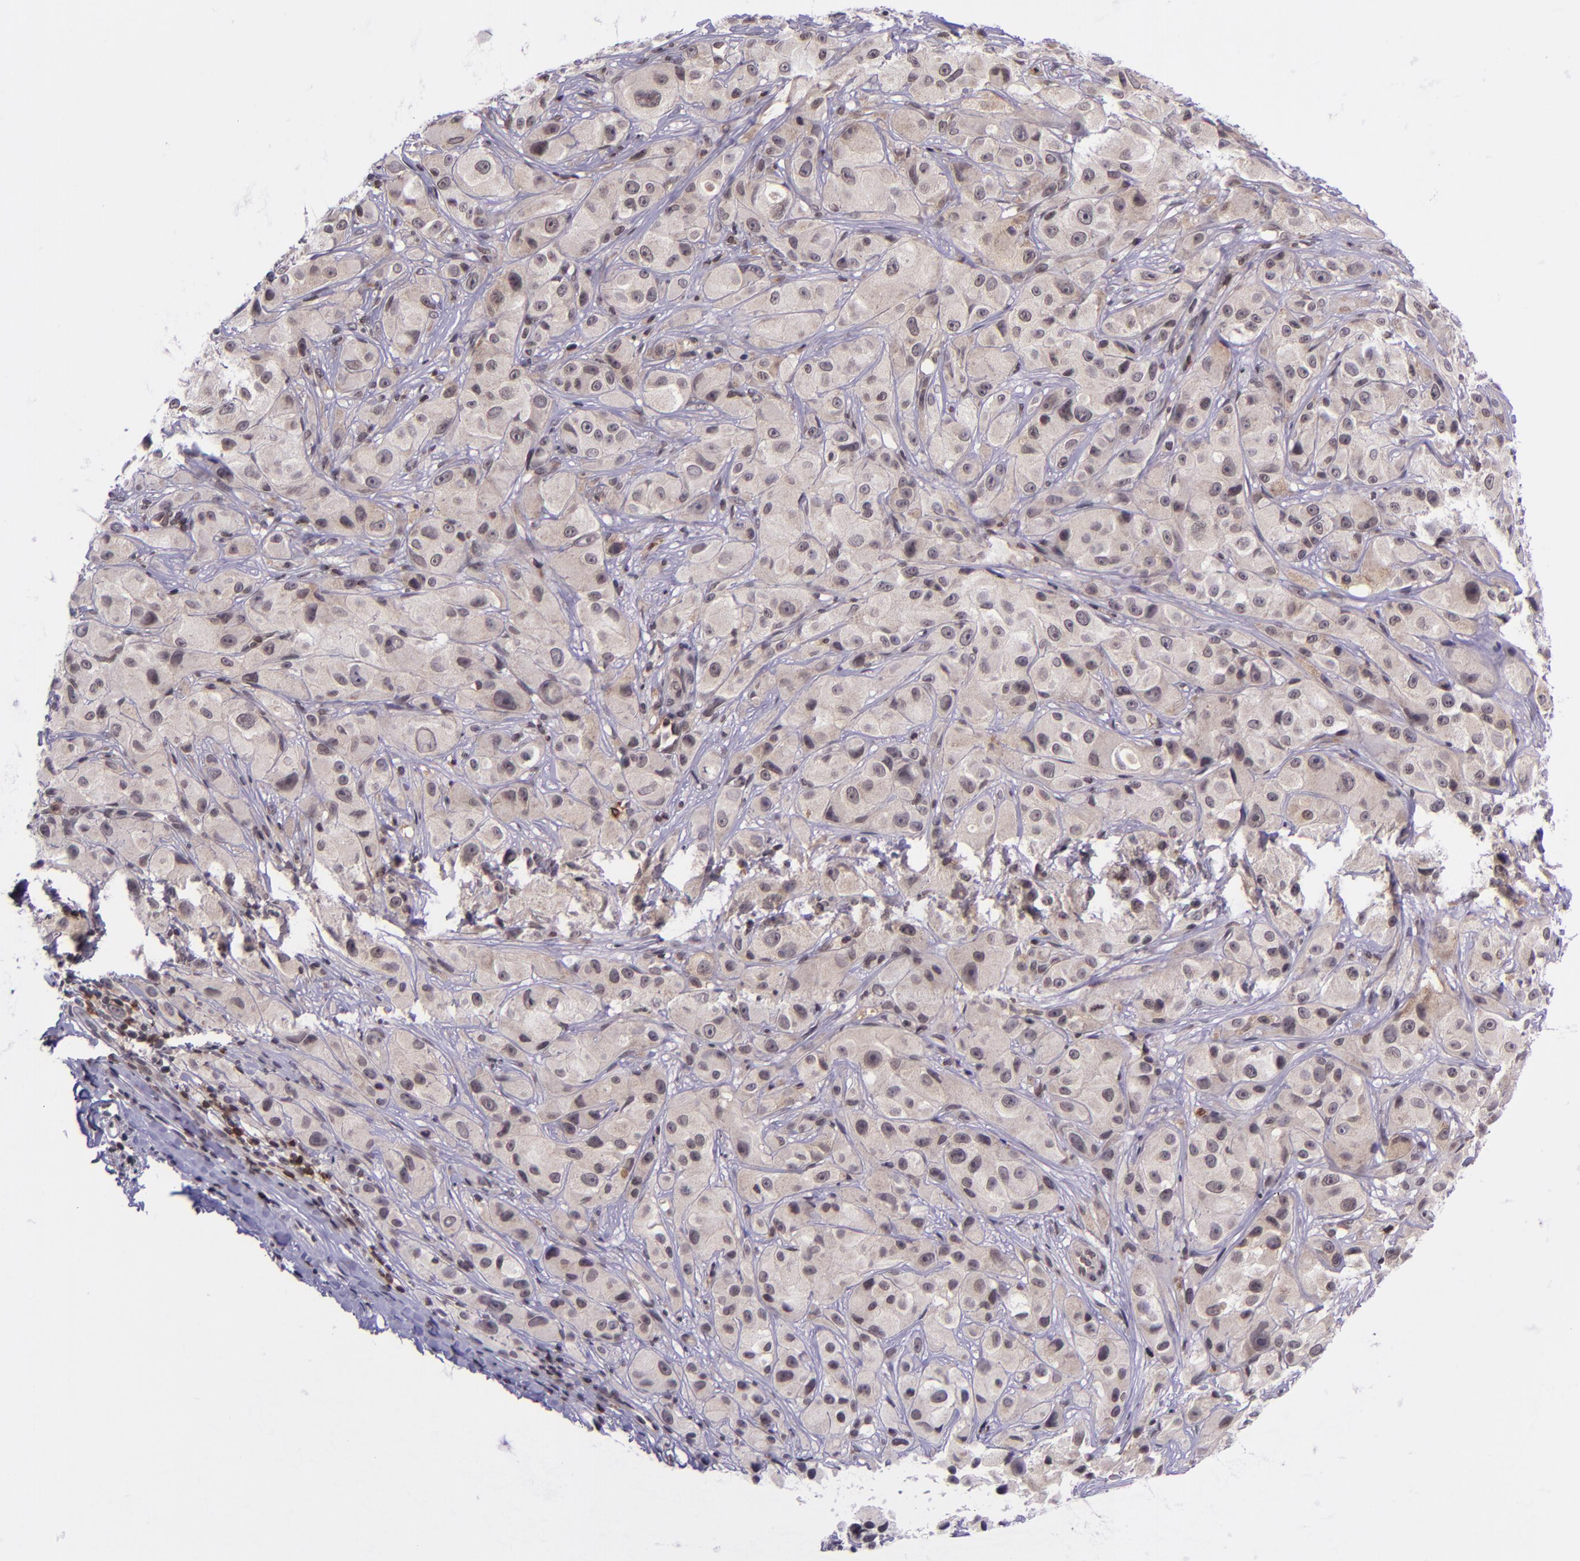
{"staining": {"intensity": "negative", "quantity": "none", "location": "none"}, "tissue": "melanoma", "cell_type": "Tumor cells", "image_type": "cancer", "snomed": [{"axis": "morphology", "description": "Malignant melanoma, NOS"}, {"axis": "topography", "description": "Skin"}], "caption": "Tumor cells show no significant protein positivity in malignant melanoma.", "gene": "SELL", "patient": {"sex": "male", "age": 56}}